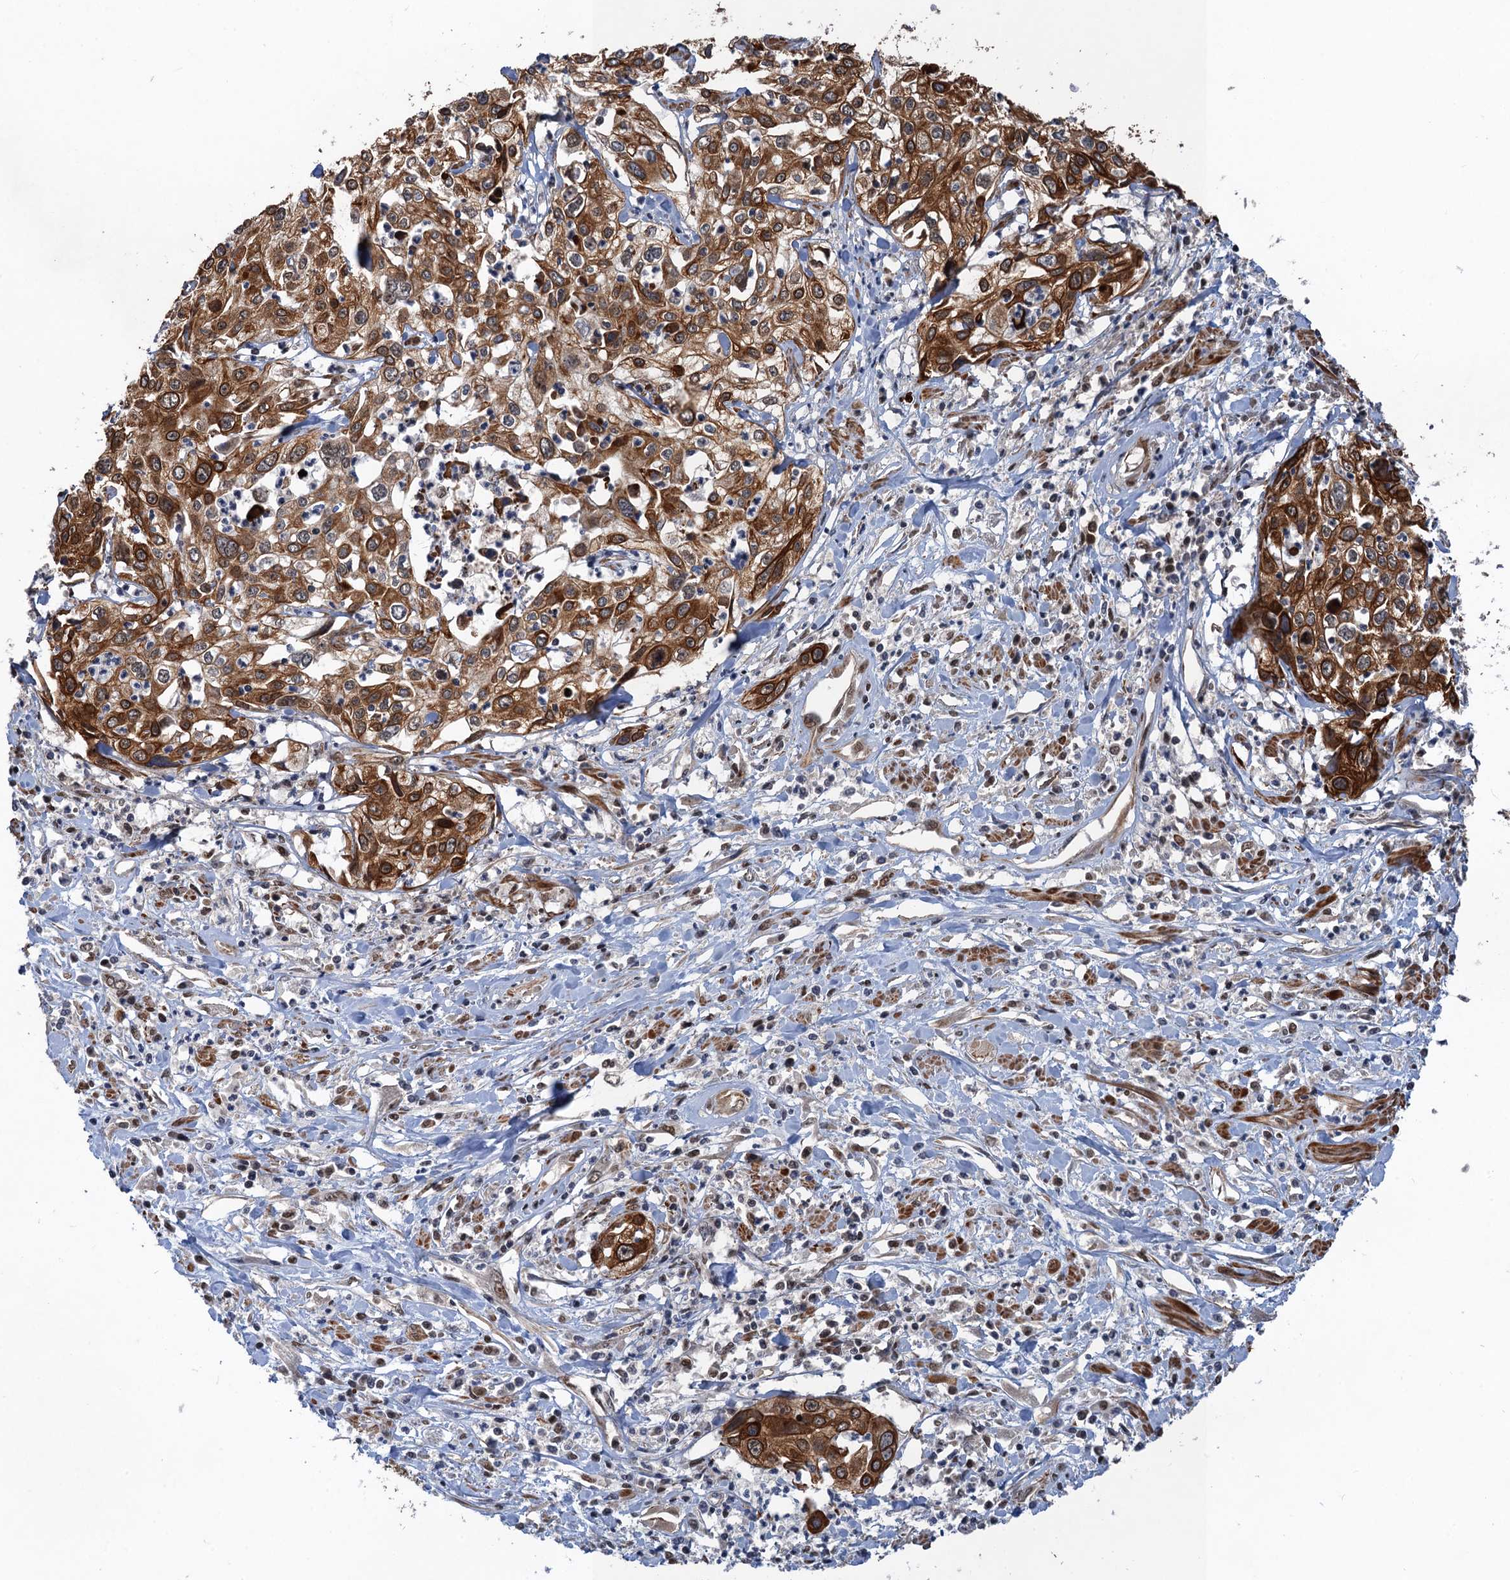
{"staining": {"intensity": "strong", "quantity": ">75%", "location": "cytoplasmic/membranous"}, "tissue": "cervical cancer", "cell_type": "Tumor cells", "image_type": "cancer", "snomed": [{"axis": "morphology", "description": "Squamous cell carcinoma, NOS"}, {"axis": "topography", "description": "Cervix"}], "caption": "The image reveals a brown stain indicating the presence of a protein in the cytoplasmic/membranous of tumor cells in cervical cancer.", "gene": "TTC31", "patient": {"sex": "female", "age": 31}}